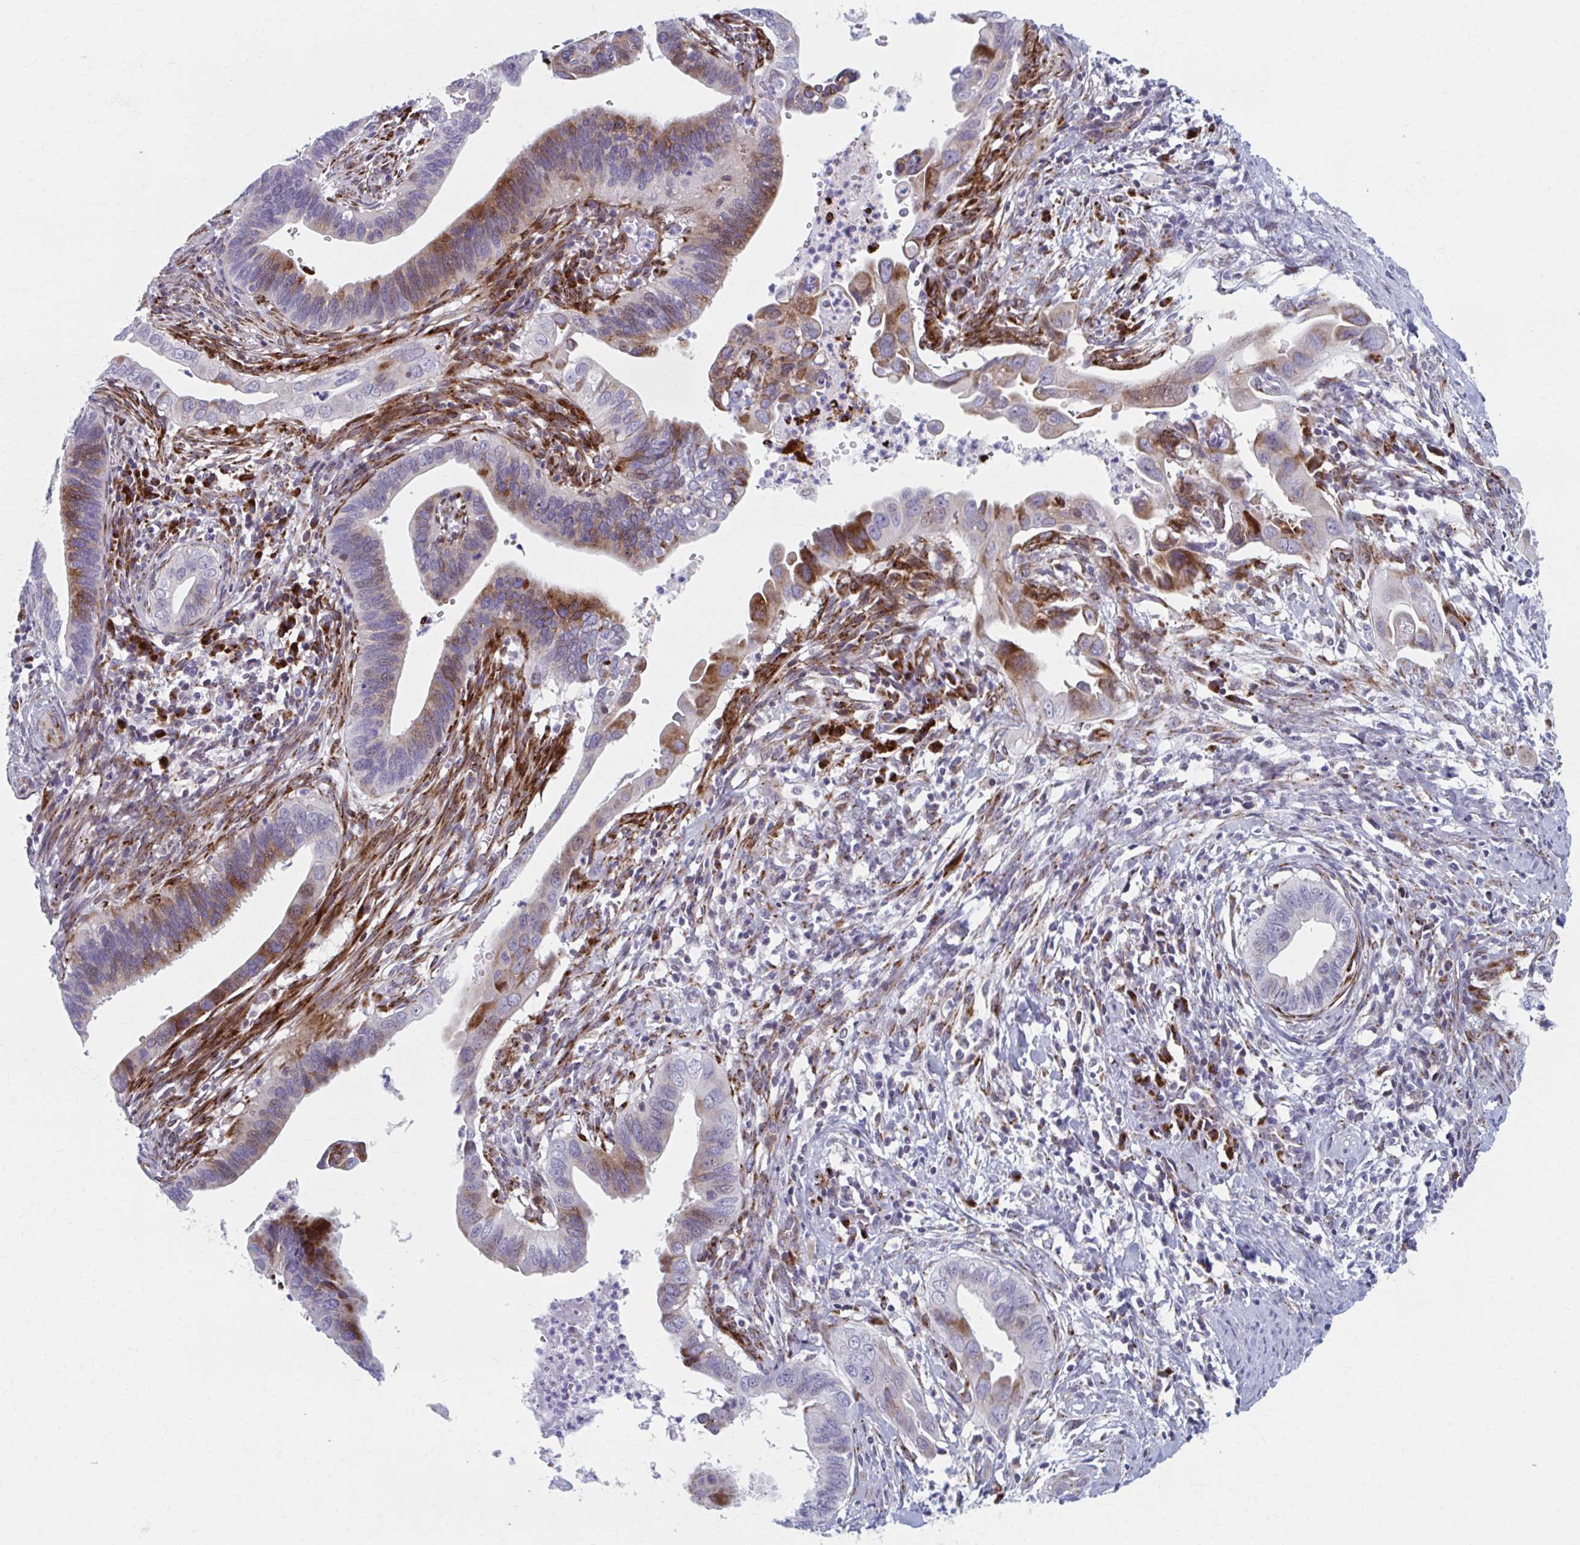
{"staining": {"intensity": "strong", "quantity": "25%-75%", "location": "cytoplasmic/membranous"}, "tissue": "cervical cancer", "cell_type": "Tumor cells", "image_type": "cancer", "snomed": [{"axis": "morphology", "description": "Adenocarcinoma, NOS"}, {"axis": "topography", "description": "Cervix"}], "caption": "Cervical adenocarcinoma was stained to show a protein in brown. There is high levels of strong cytoplasmic/membranous expression in about 25%-75% of tumor cells. (Brightfield microscopy of DAB IHC at high magnification).", "gene": "OLFM2", "patient": {"sex": "female", "age": 42}}